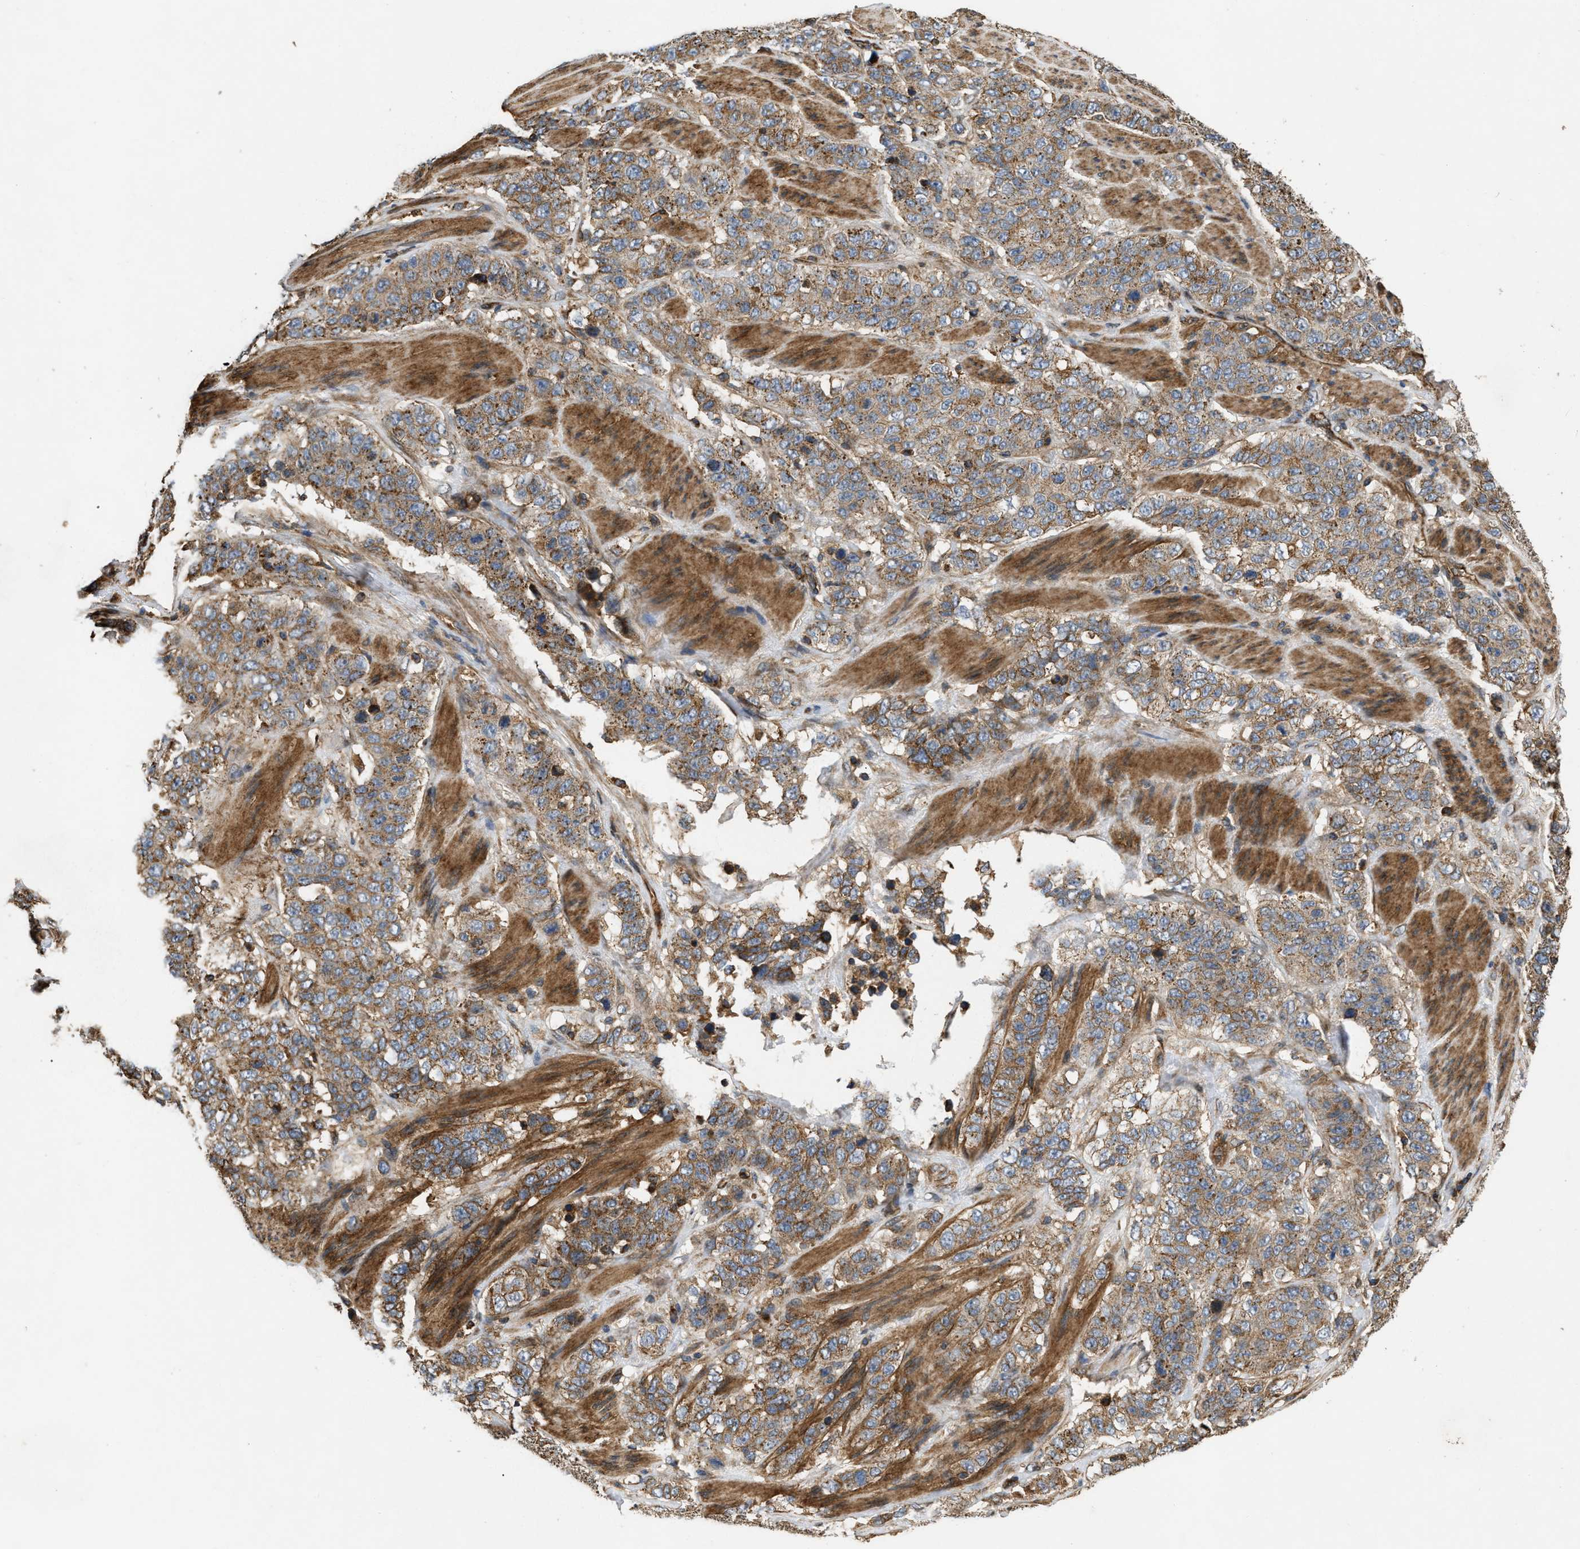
{"staining": {"intensity": "moderate", "quantity": ">75%", "location": "cytoplasmic/membranous"}, "tissue": "stomach cancer", "cell_type": "Tumor cells", "image_type": "cancer", "snomed": [{"axis": "morphology", "description": "Adenocarcinoma, NOS"}, {"axis": "topography", "description": "Stomach"}], "caption": "High-magnification brightfield microscopy of stomach cancer (adenocarcinoma) stained with DAB (3,3'-diaminobenzidine) (brown) and counterstained with hematoxylin (blue). tumor cells exhibit moderate cytoplasmic/membranous staining is identified in approximately>75% of cells.", "gene": "GNB4", "patient": {"sex": "male", "age": 48}}